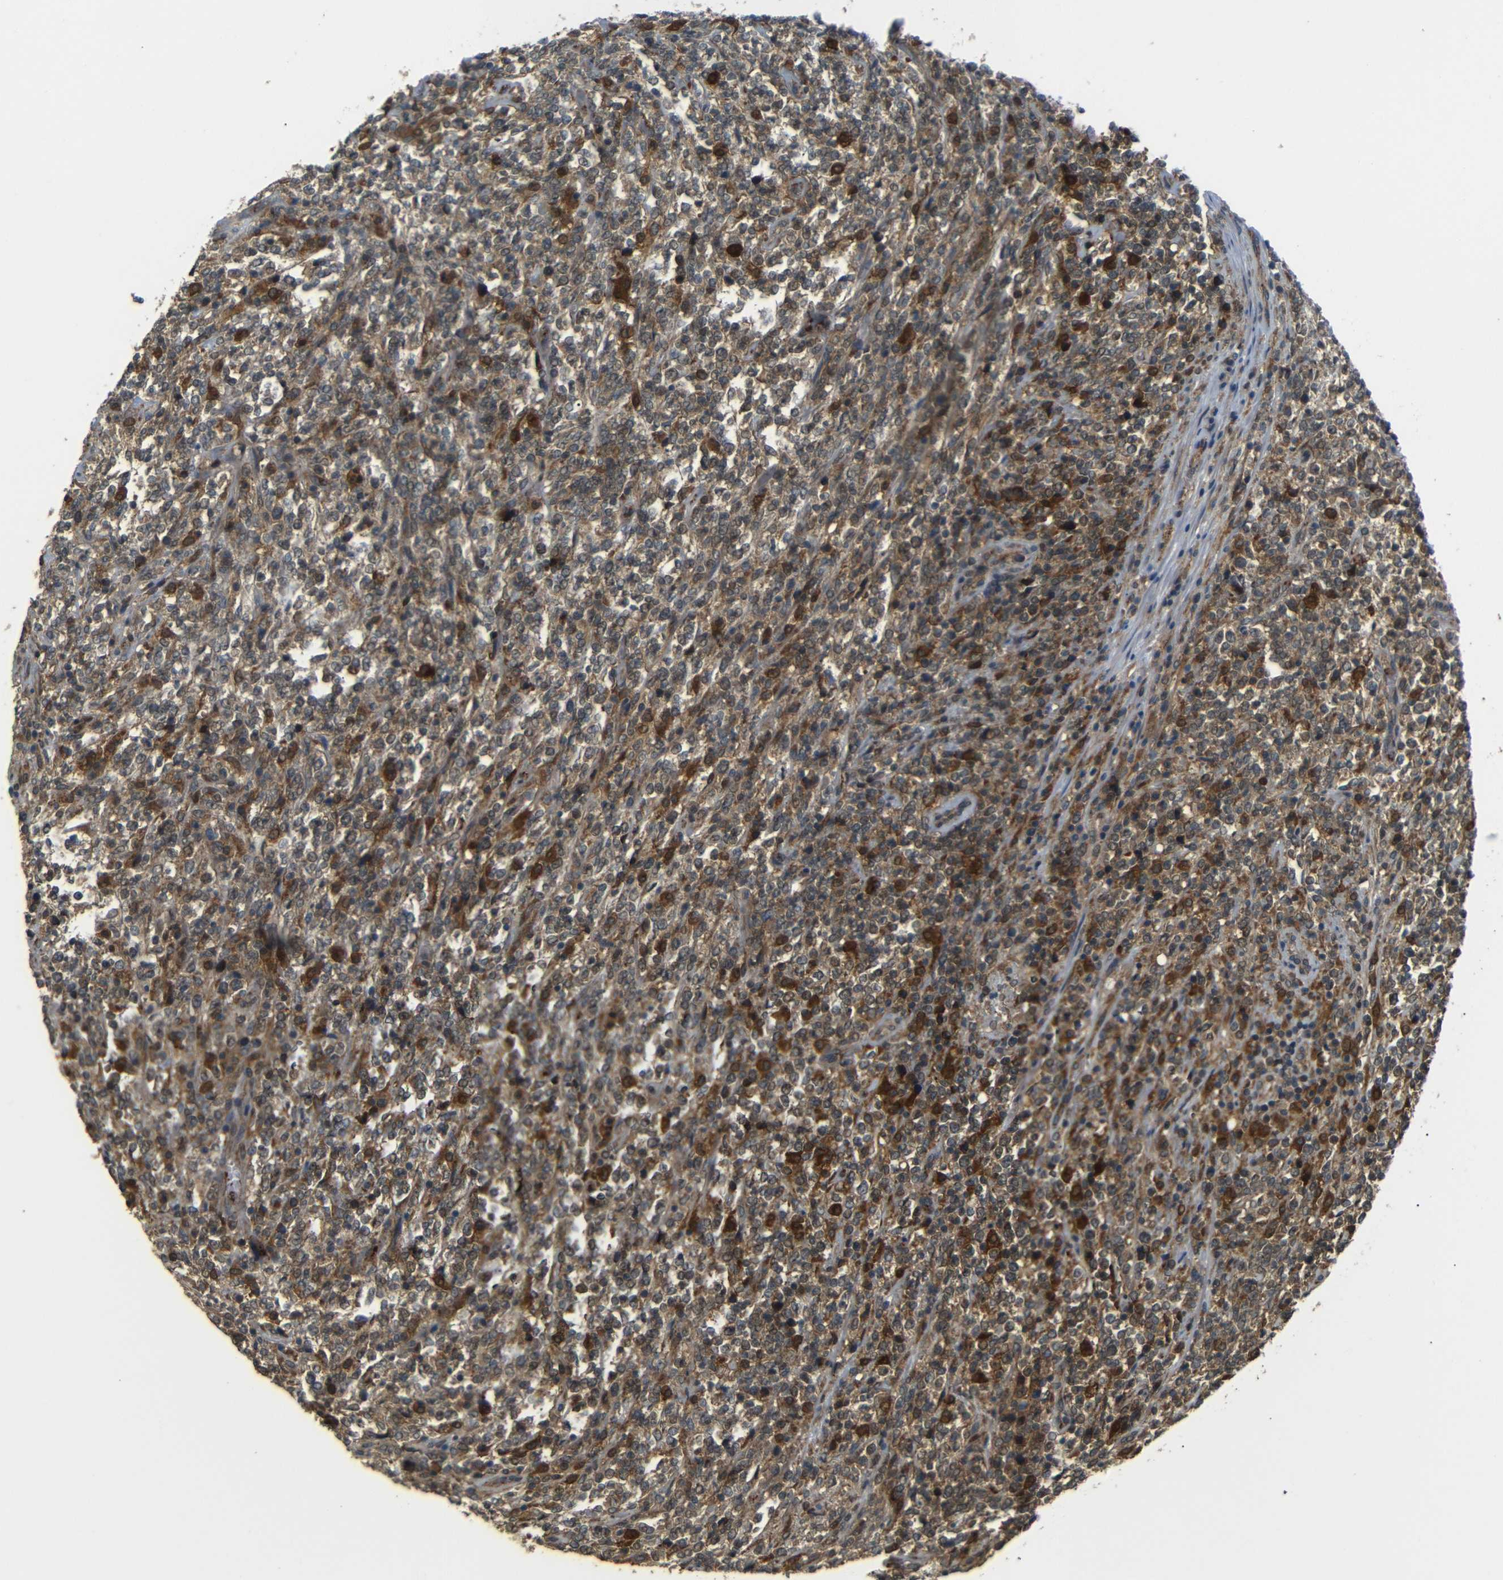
{"staining": {"intensity": "moderate", "quantity": "25%-75%", "location": "cytoplasmic/membranous"}, "tissue": "lymphoma", "cell_type": "Tumor cells", "image_type": "cancer", "snomed": [{"axis": "morphology", "description": "Malignant lymphoma, non-Hodgkin's type, High grade"}, {"axis": "topography", "description": "Soft tissue"}], "caption": "A high-resolution histopathology image shows immunohistochemistry (IHC) staining of lymphoma, which shows moderate cytoplasmic/membranous expression in approximately 25%-75% of tumor cells.", "gene": "EPHB2", "patient": {"sex": "male", "age": 18}}